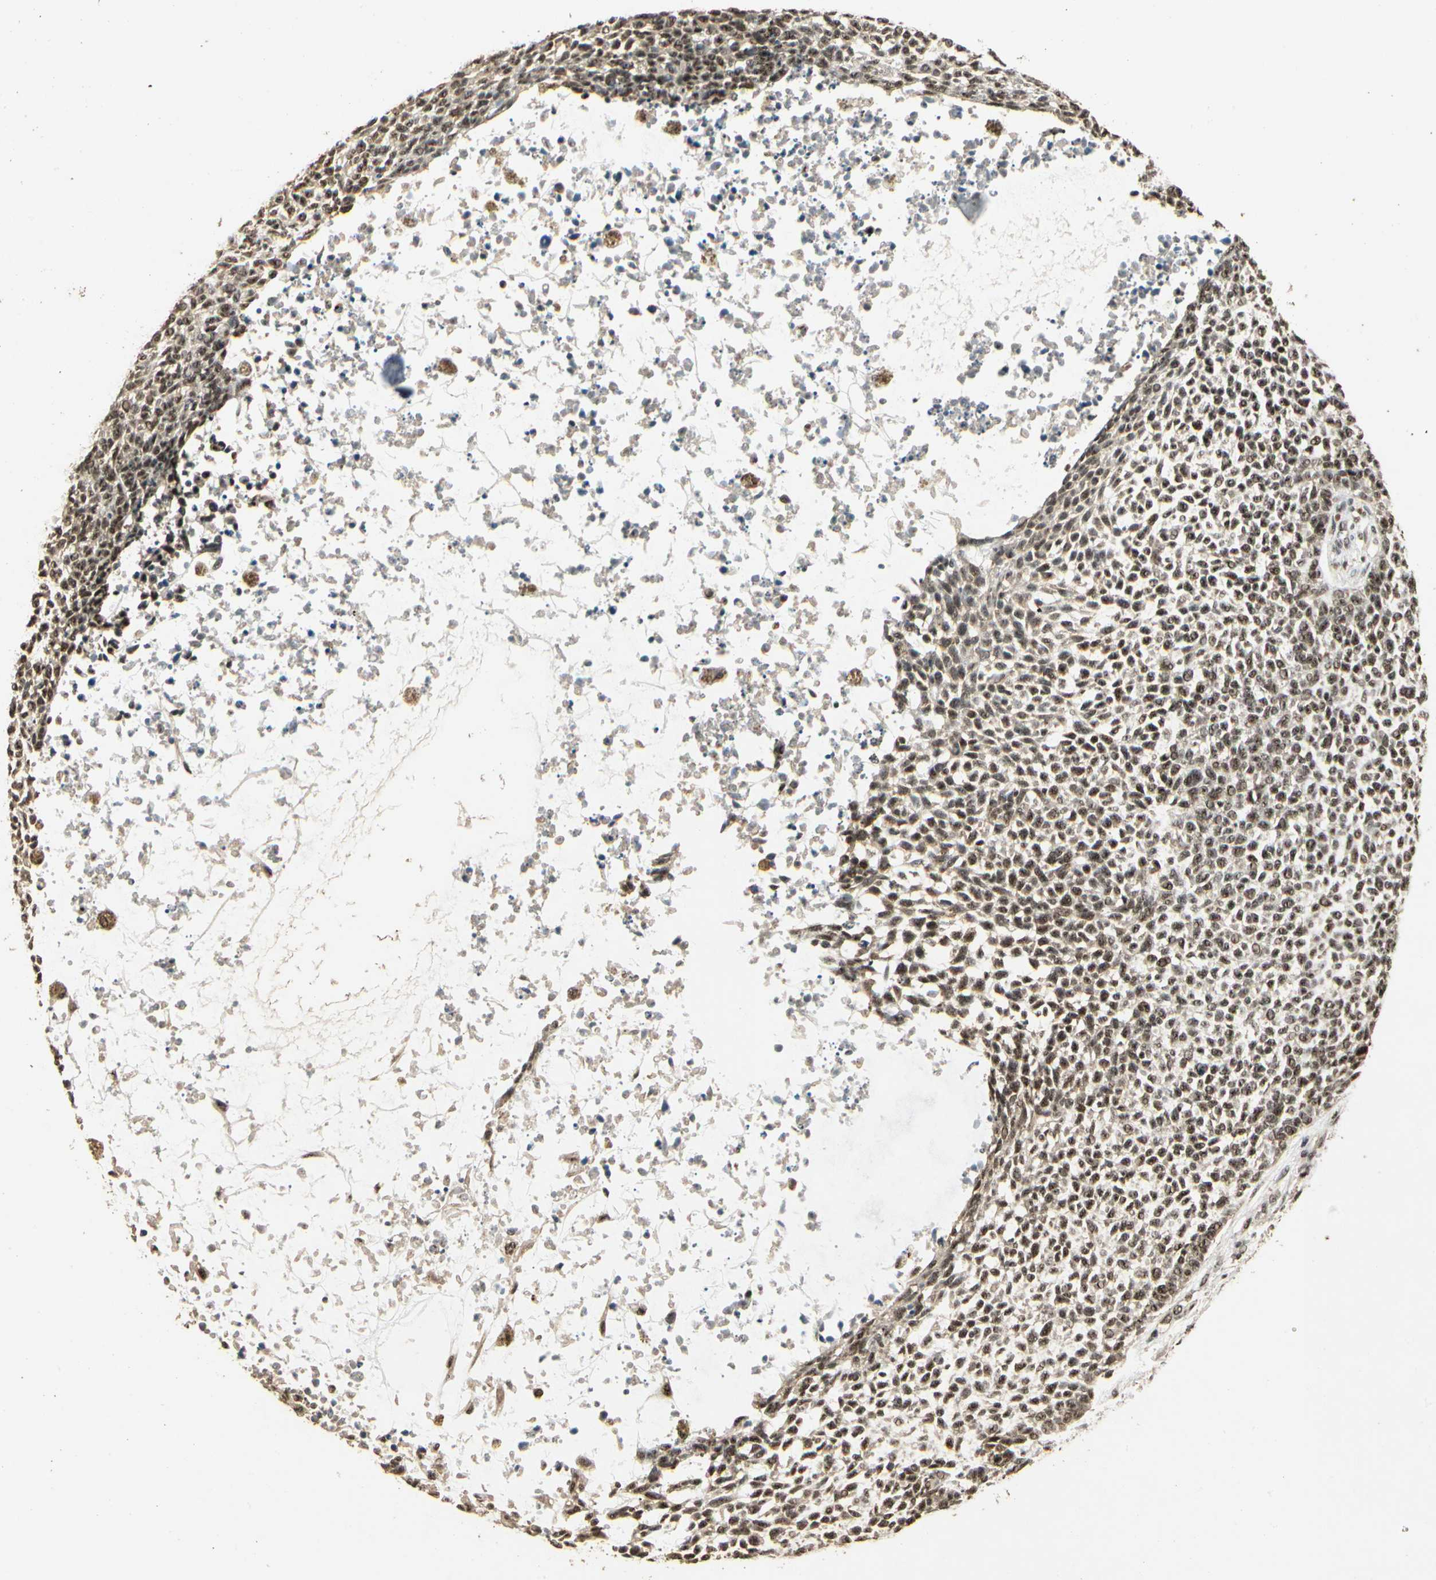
{"staining": {"intensity": "moderate", "quantity": ">75%", "location": "nuclear"}, "tissue": "skin cancer", "cell_type": "Tumor cells", "image_type": "cancer", "snomed": [{"axis": "morphology", "description": "Basal cell carcinoma"}, {"axis": "topography", "description": "Skin"}], "caption": "Protein expression analysis of skin cancer (basal cell carcinoma) exhibits moderate nuclear positivity in about >75% of tumor cells. (brown staining indicates protein expression, while blue staining denotes nuclei).", "gene": "RBM25", "patient": {"sex": "female", "age": 84}}